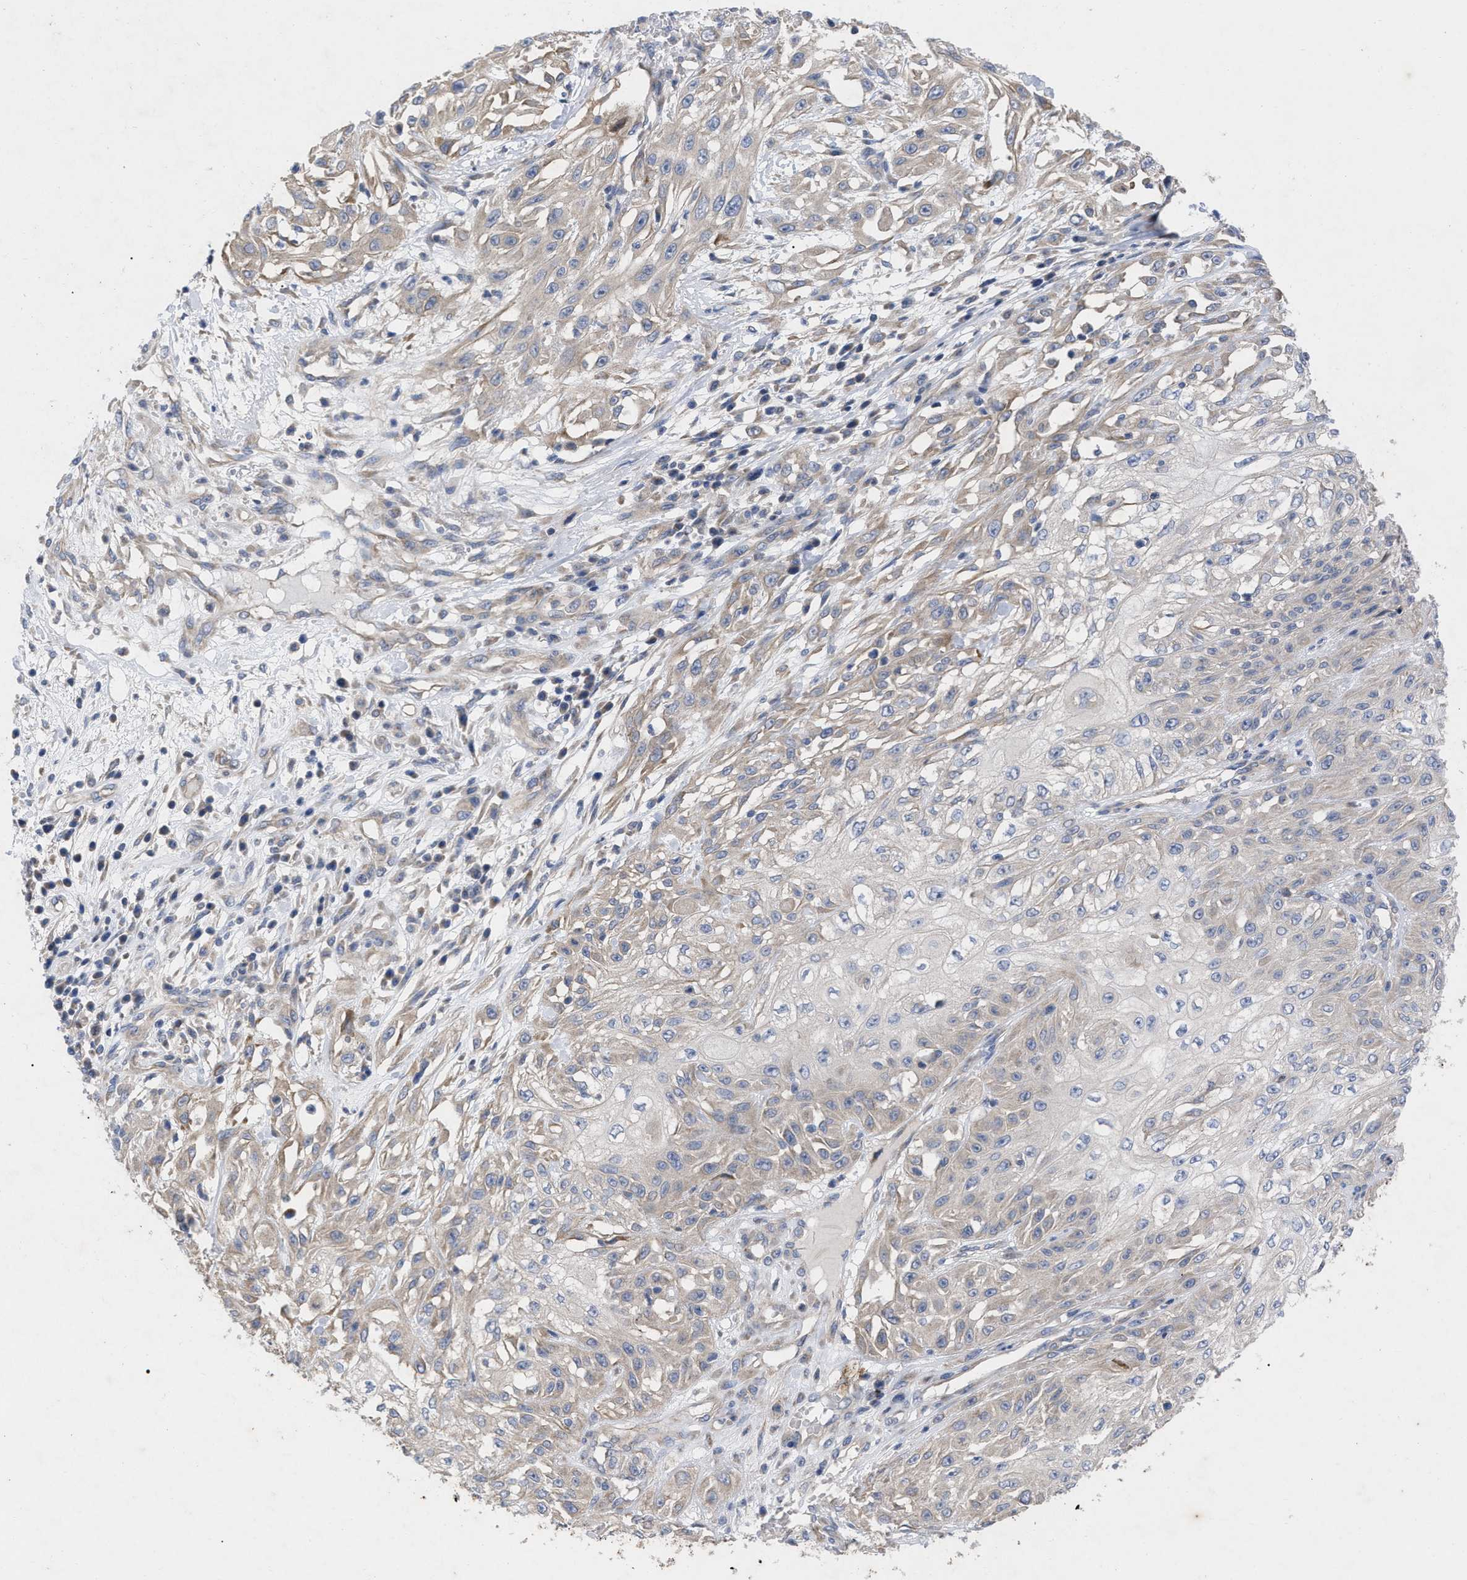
{"staining": {"intensity": "weak", "quantity": "25%-75%", "location": "cytoplasmic/membranous"}, "tissue": "skin cancer", "cell_type": "Tumor cells", "image_type": "cancer", "snomed": [{"axis": "morphology", "description": "Squamous cell carcinoma, NOS"}, {"axis": "morphology", "description": "Squamous cell carcinoma, metastatic, NOS"}, {"axis": "topography", "description": "Skin"}, {"axis": "topography", "description": "Lymph node"}], "caption": "Approximately 25%-75% of tumor cells in skin metastatic squamous cell carcinoma exhibit weak cytoplasmic/membranous protein staining as visualized by brown immunohistochemical staining.", "gene": "VIP", "patient": {"sex": "male", "age": 75}}